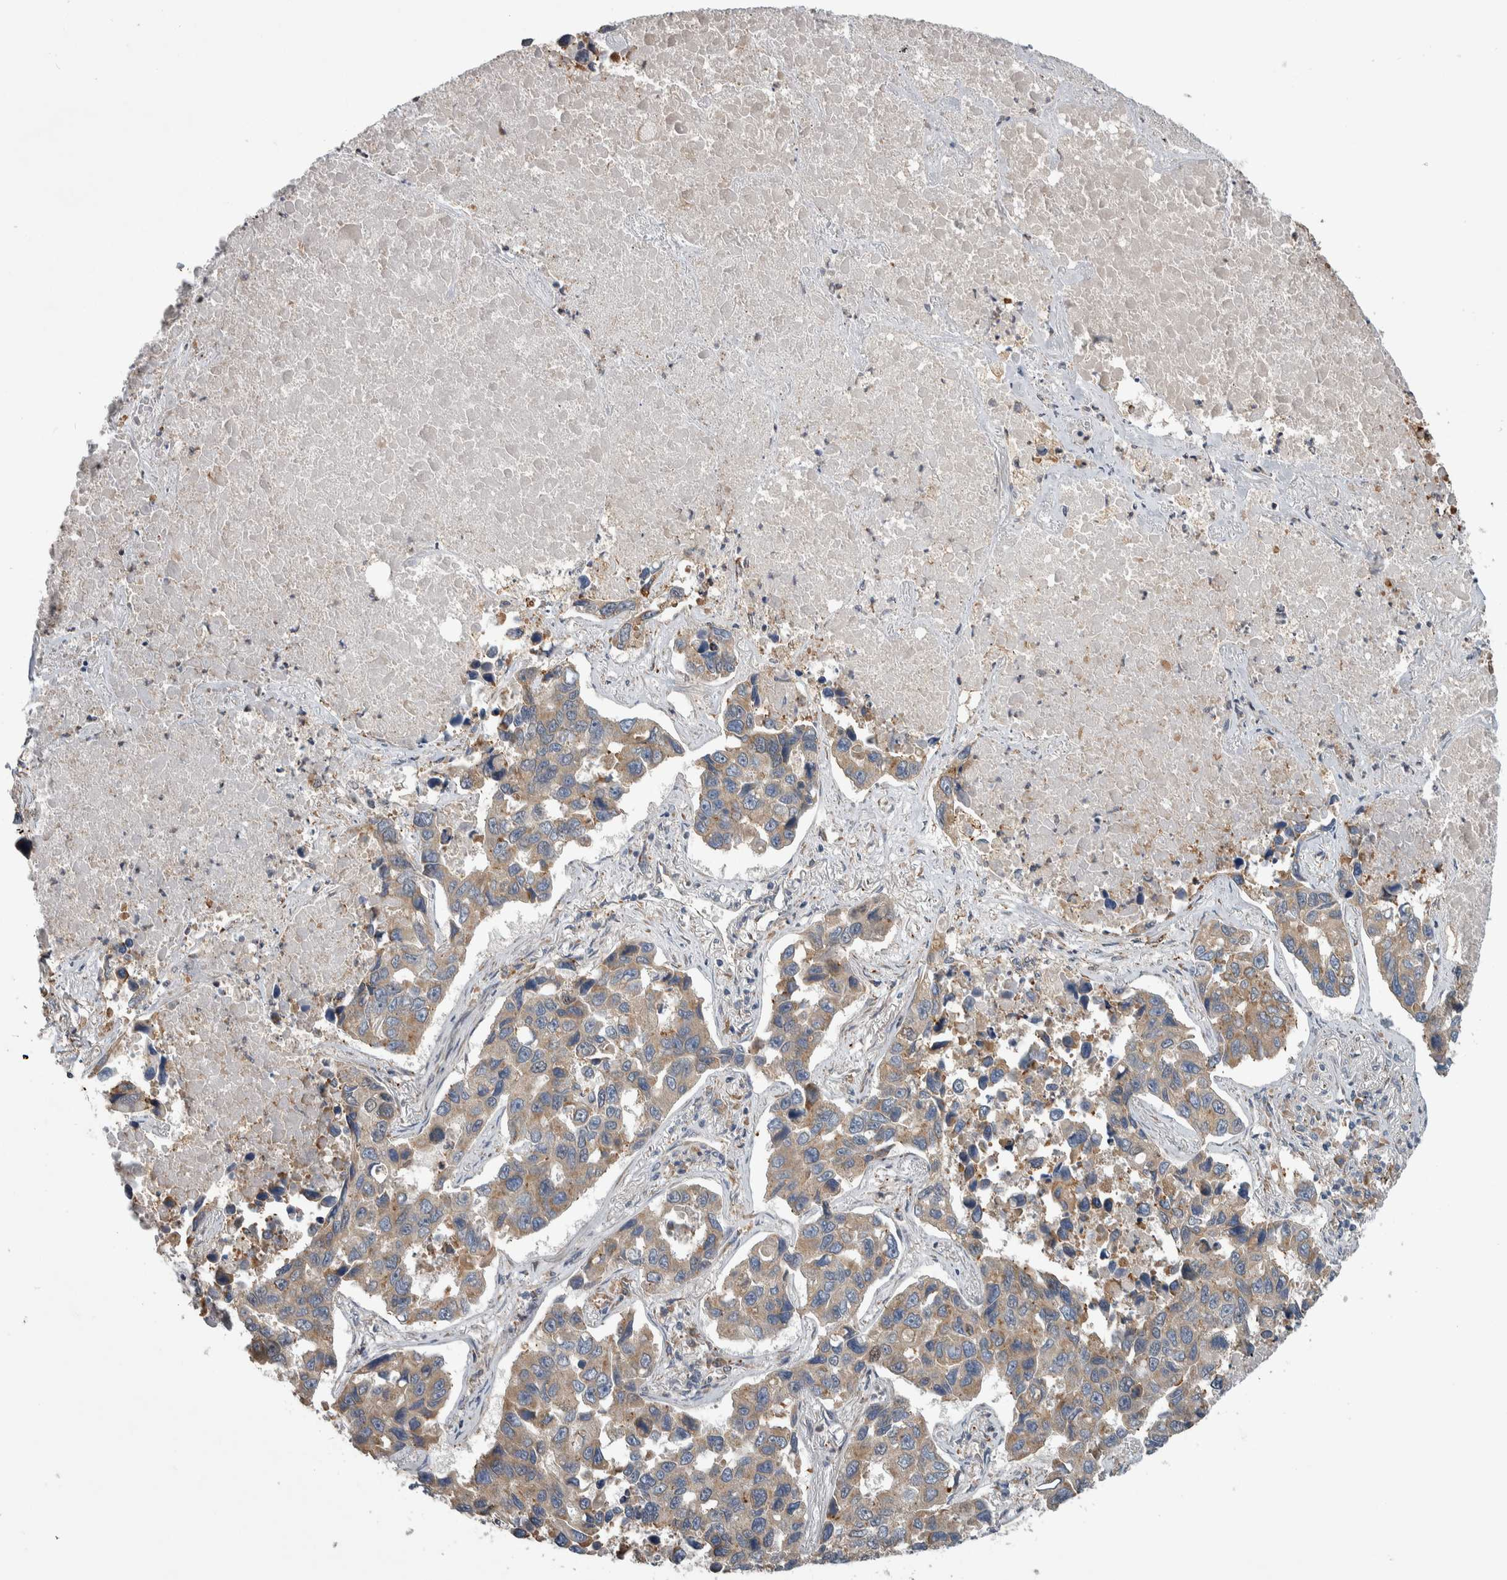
{"staining": {"intensity": "weak", "quantity": ">75%", "location": "cytoplasmic/membranous"}, "tissue": "lung cancer", "cell_type": "Tumor cells", "image_type": "cancer", "snomed": [{"axis": "morphology", "description": "Adenocarcinoma, NOS"}, {"axis": "topography", "description": "Lung"}], "caption": "Immunohistochemistry (IHC) micrograph of adenocarcinoma (lung) stained for a protein (brown), which shows low levels of weak cytoplasmic/membranous staining in about >75% of tumor cells.", "gene": "PRDM4", "patient": {"sex": "male", "age": 64}}